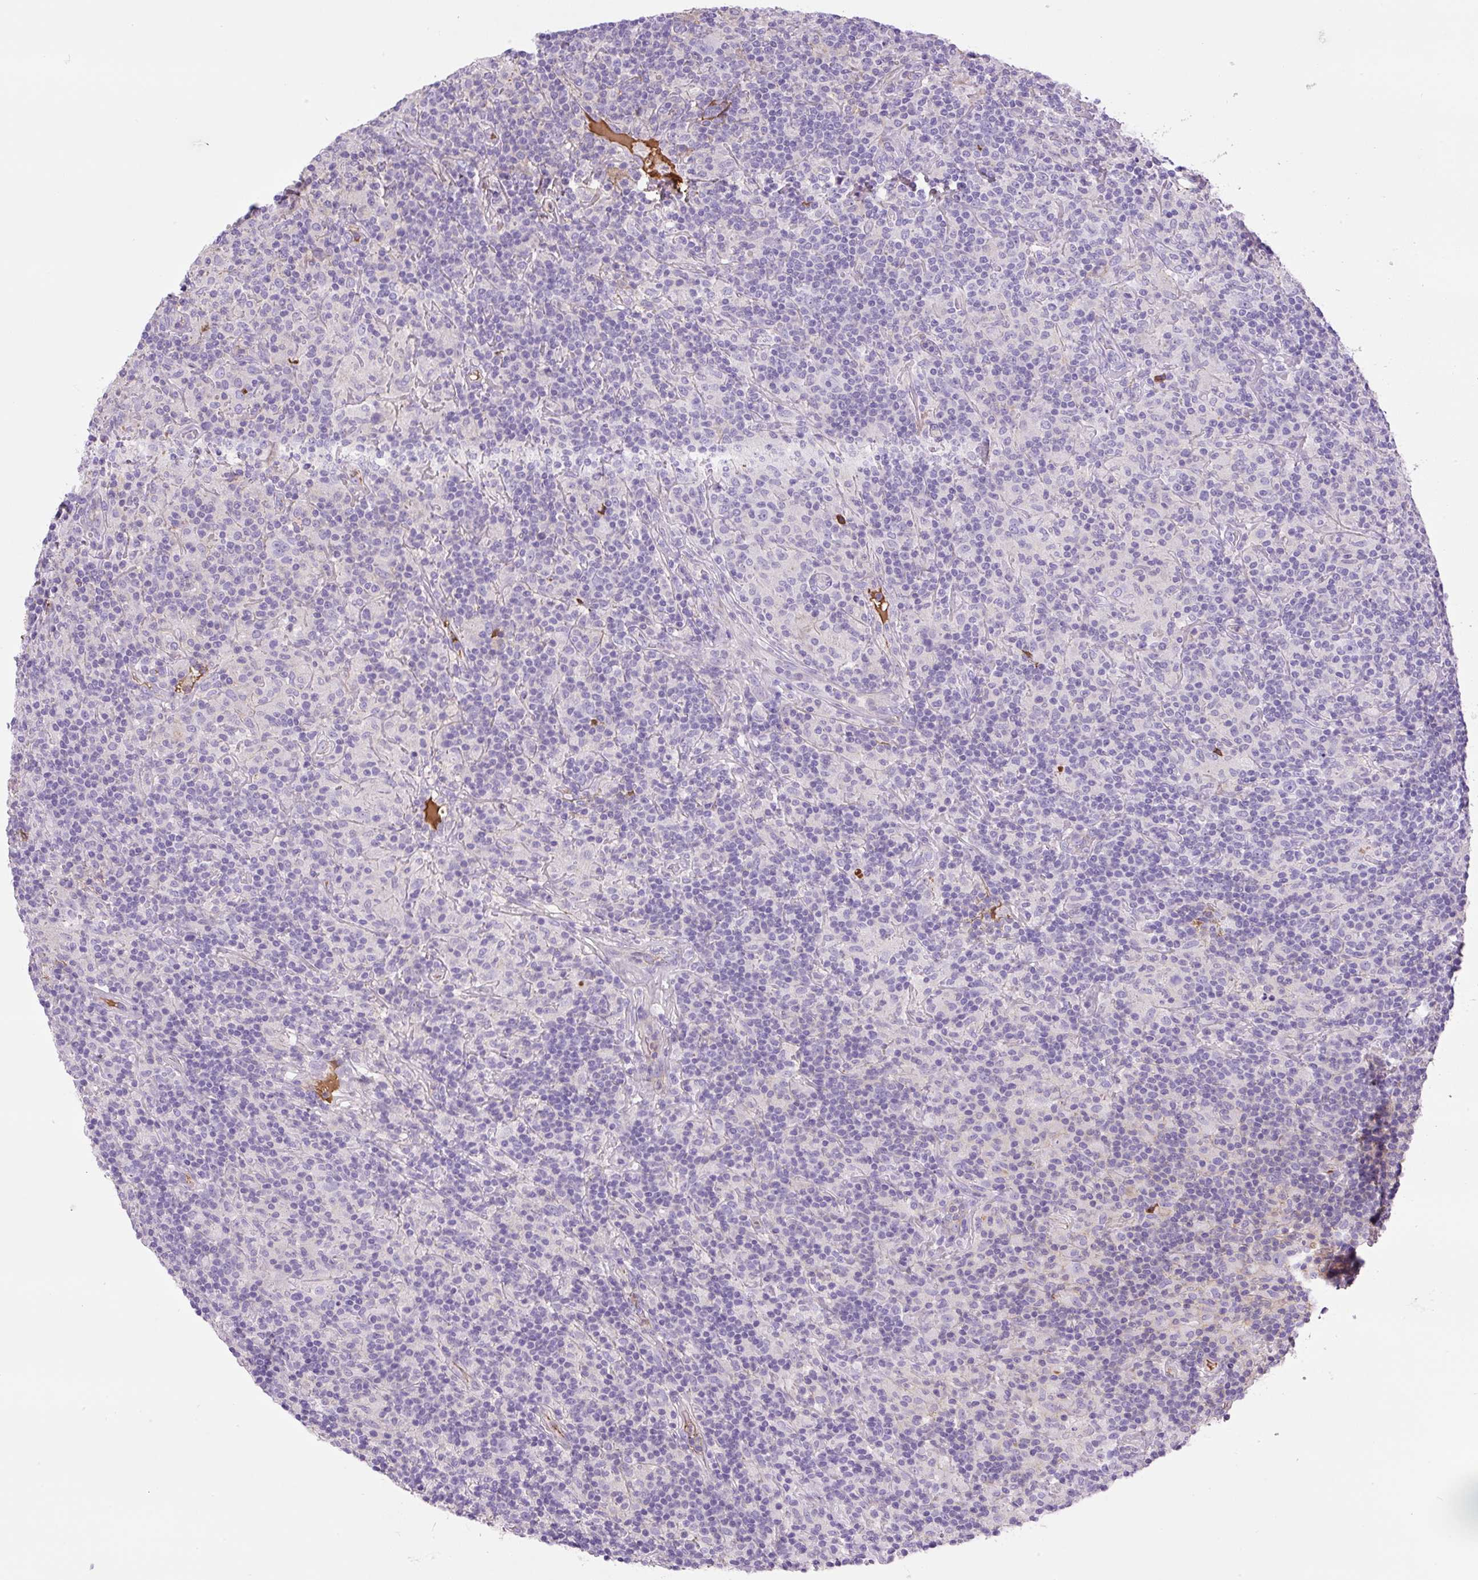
{"staining": {"intensity": "negative", "quantity": "none", "location": "none"}, "tissue": "lymphoma", "cell_type": "Tumor cells", "image_type": "cancer", "snomed": [{"axis": "morphology", "description": "Hodgkin's disease, NOS"}, {"axis": "topography", "description": "Lymph node"}], "caption": "This is a image of immunohistochemistry staining of lymphoma, which shows no expression in tumor cells.", "gene": "TDRD15", "patient": {"sex": "male", "age": 70}}